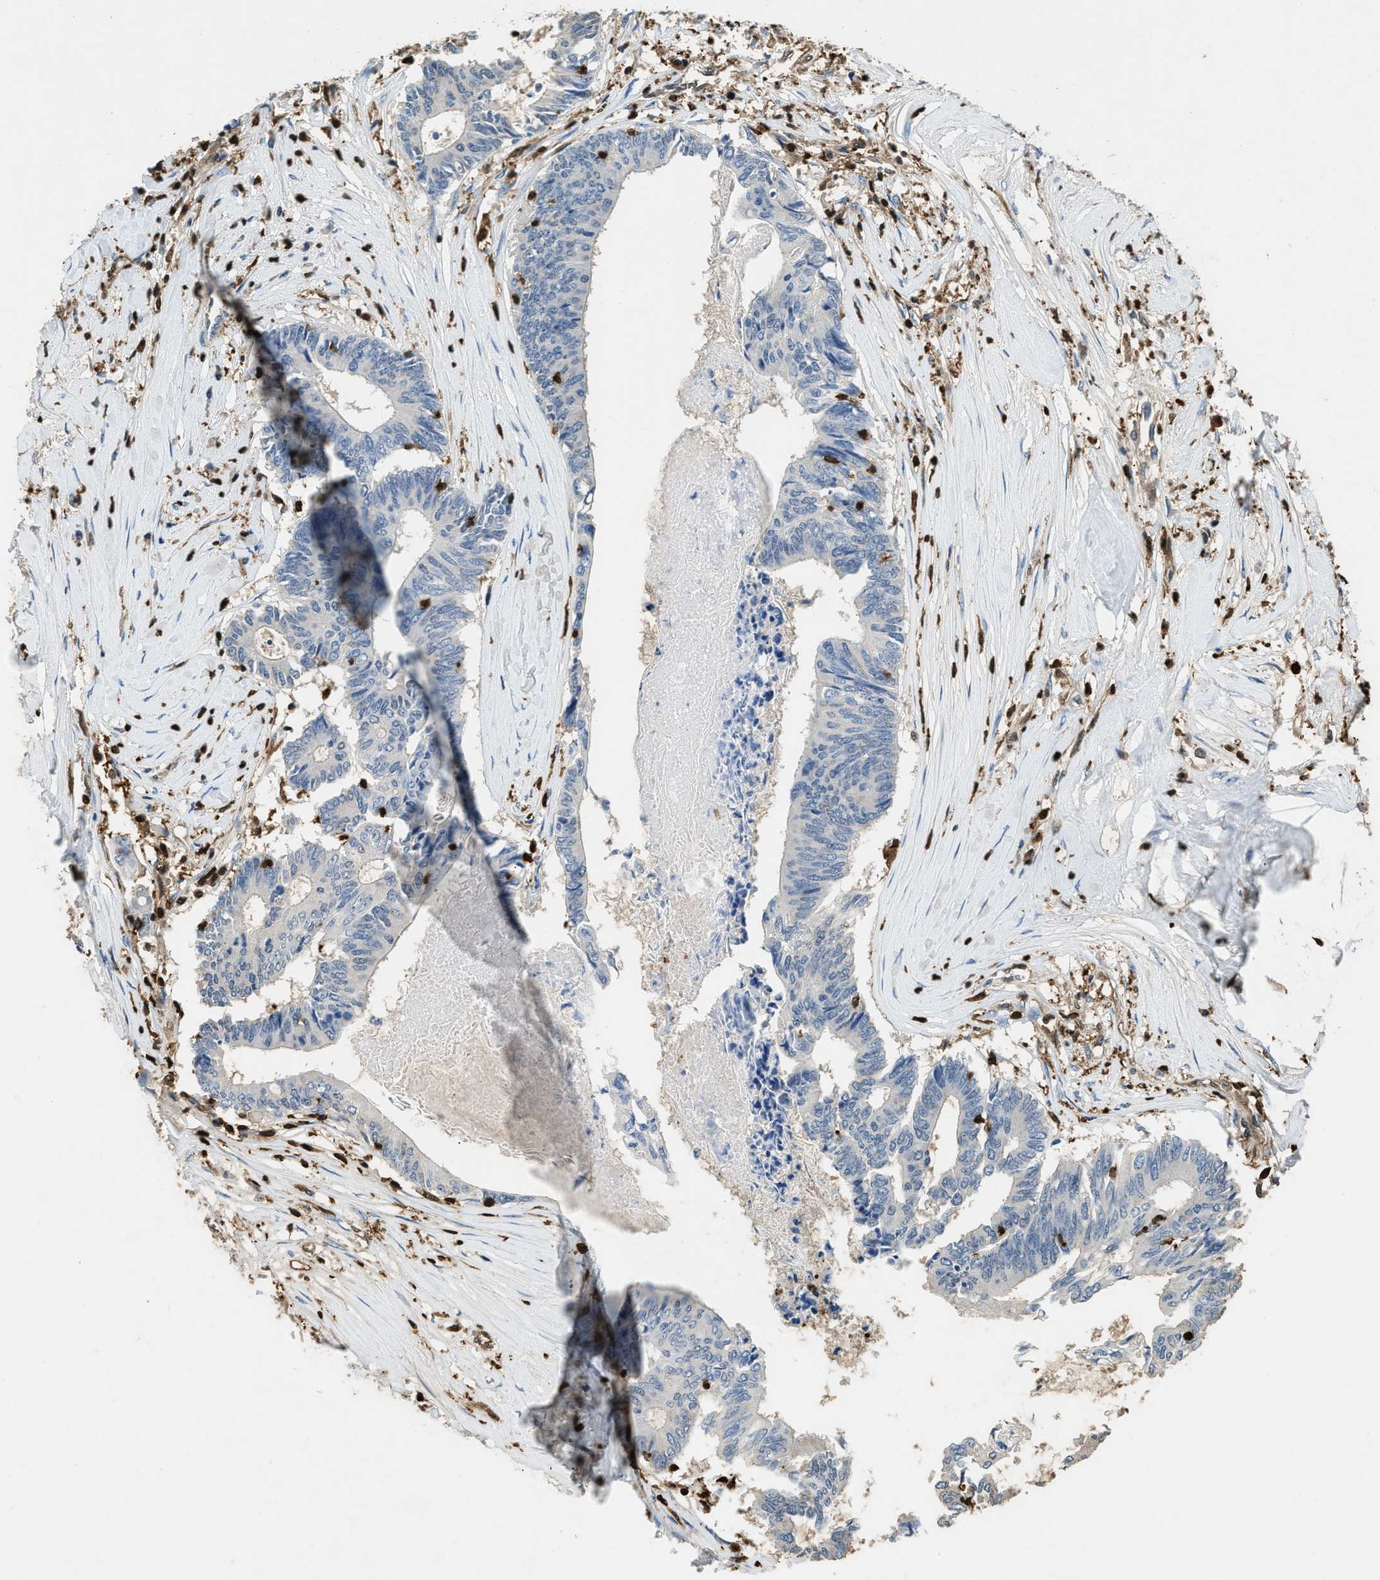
{"staining": {"intensity": "negative", "quantity": "none", "location": "none"}, "tissue": "colorectal cancer", "cell_type": "Tumor cells", "image_type": "cancer", "snomed": [{"axis": "morphology", "description": "Adenocarcinoma, NOS"}, {"axis": "topography", "description": "Rectum"}], "caption": "This is an IHC photomicrograph of human colorectal cancer. There is no positivity in tumor cells.", "gene": "ARHGDIB", "patient": {"sex": "male", "age": 63}}